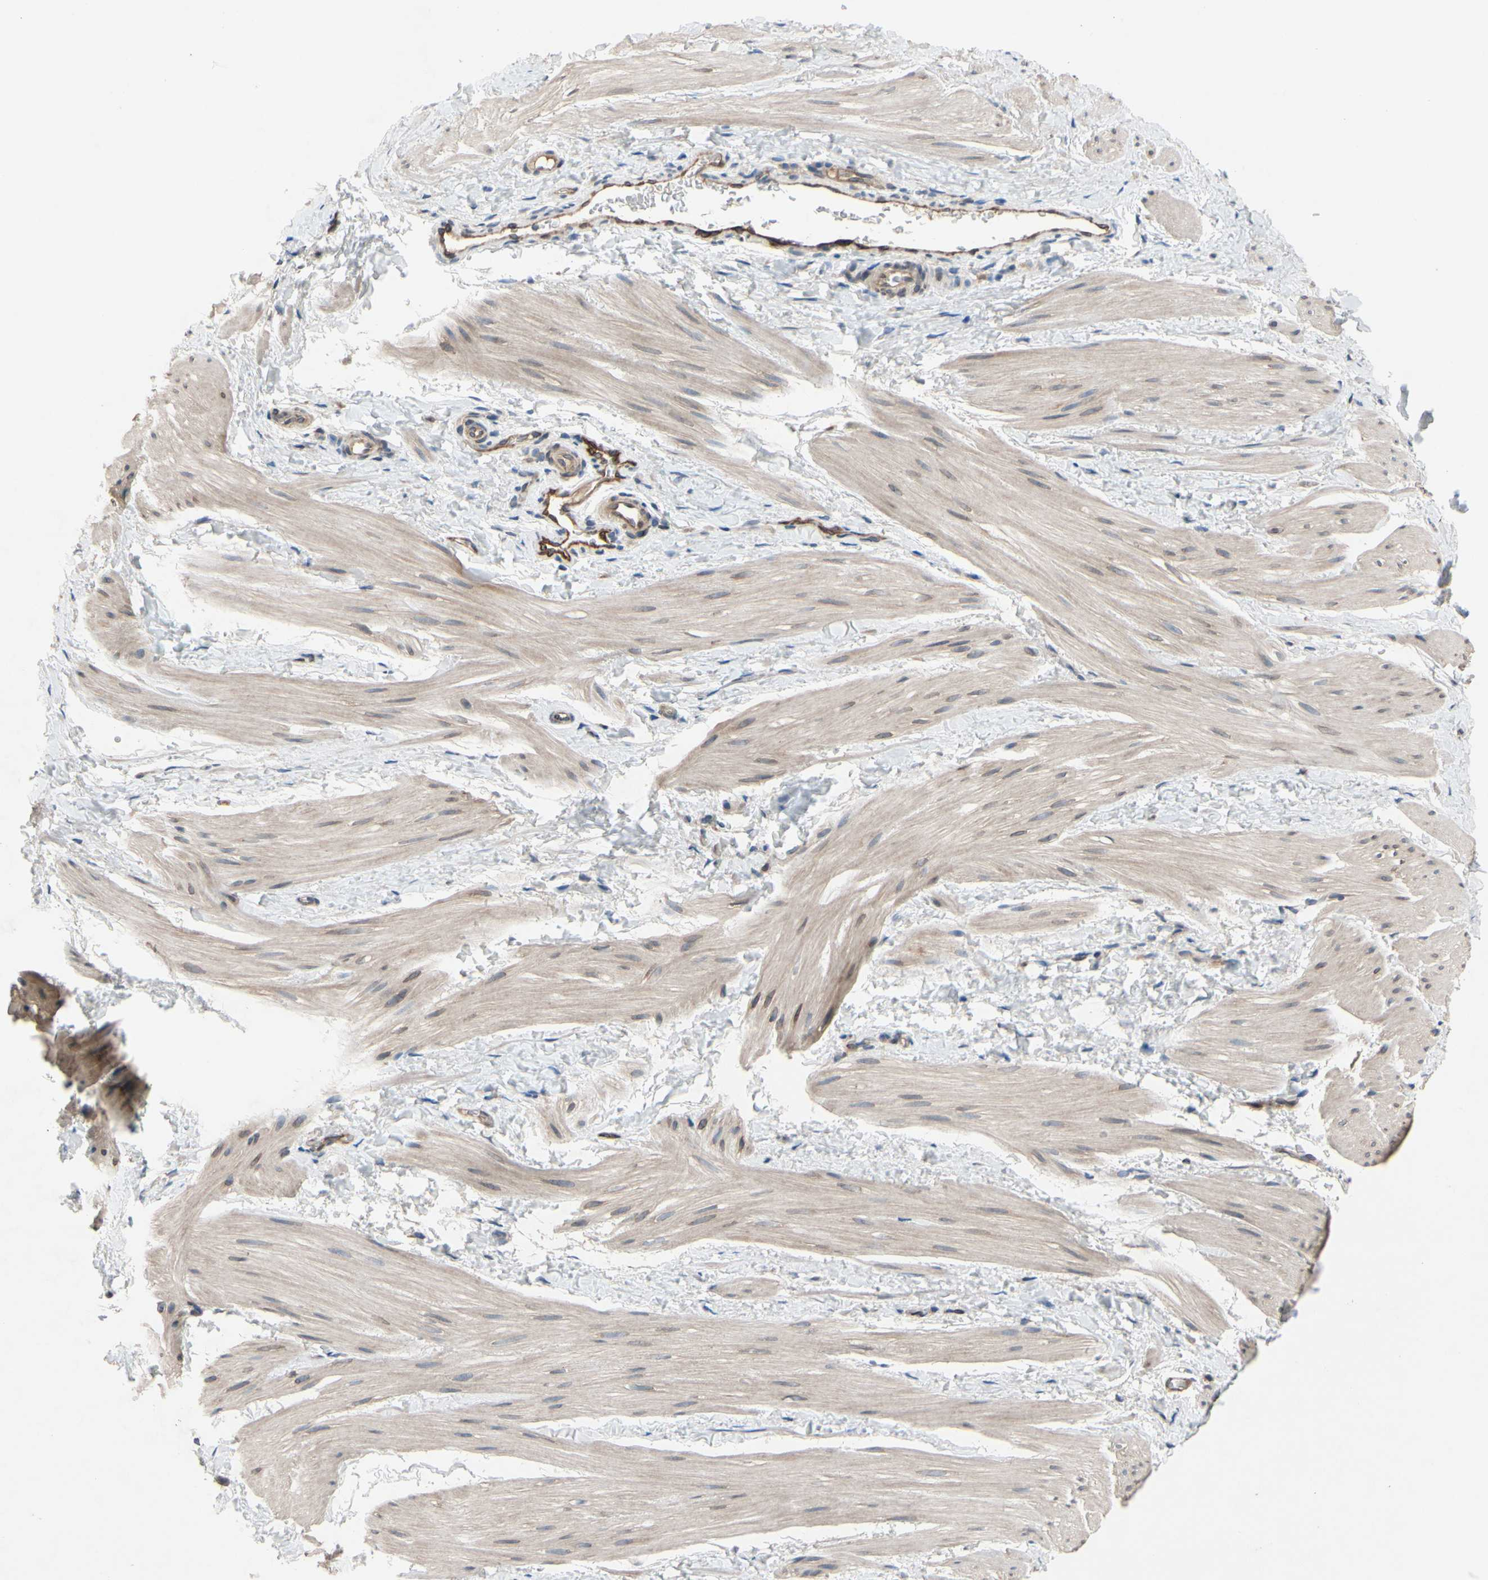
{"staining": {"intensity": "weak", "quantity": "25%-75%", "location": "cytoplasmic/membranous"}, "tissue": "smooth muscle", "cell_type": "Smooth muscle cells", "image_type": "normal", "snomed": [{"axis": "morphology", "description": "Normal tissue, NOS"}, {"axis": "topography", "description": "Smooth muscle"}], "caption": "The photomicrograph exhibits staining of normal smooth muscle, revealing weak cytoplasmic/membranous protein expression (brown color) within smooth muscle cells.", "gene": "PRXL2A", "patient": {"sex": "male", "age": 16}}